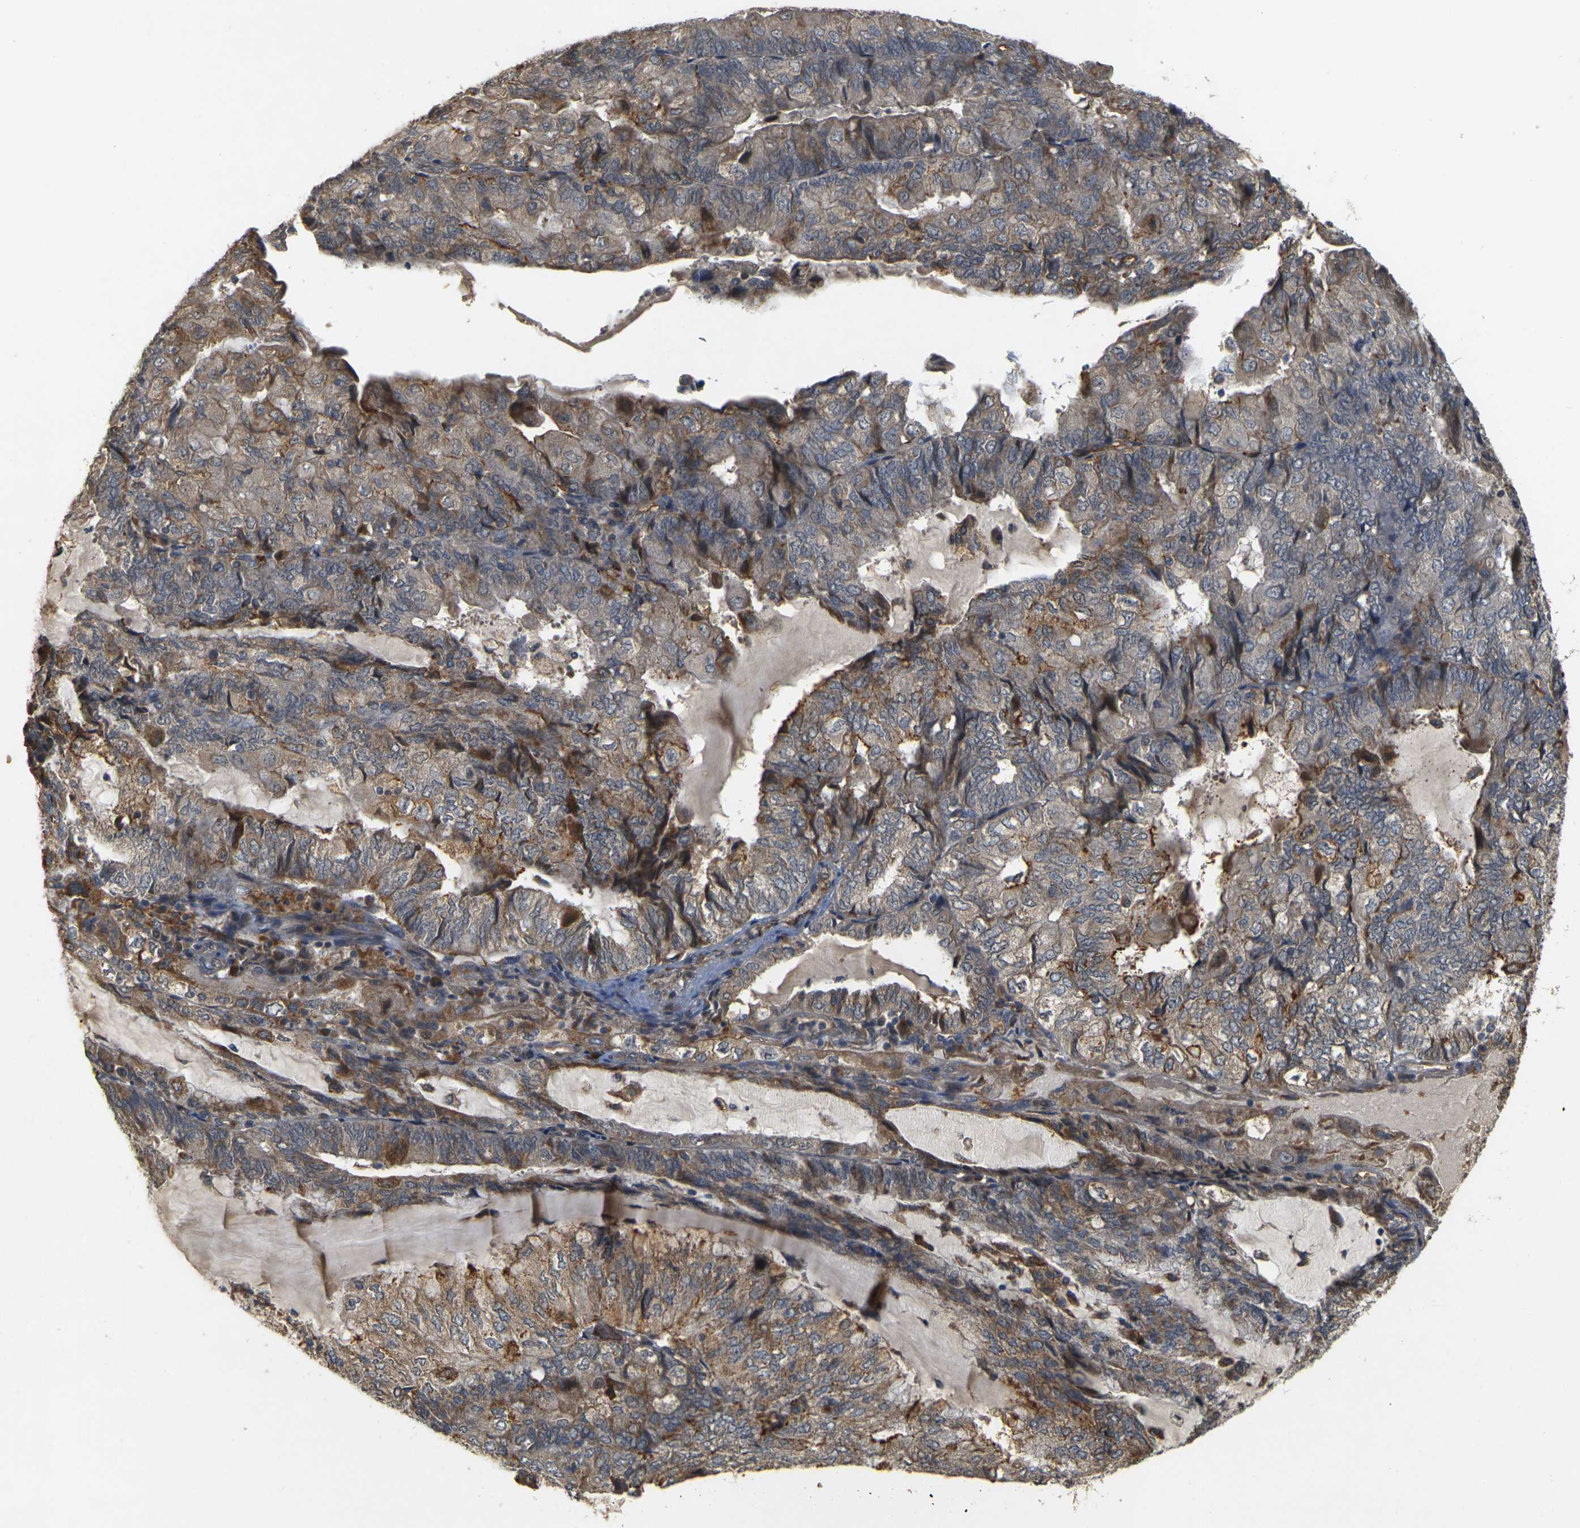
{"staining": {"intensity": "weak", "quantity": "25%-75%", "location": "cytoplasmic/membranous"}, "tissue": "endometrial cancer", "cell_type": "Tumor cells", "image_type": "cancer", "snomed": [{"axis": "morphology", "description": "Adenocarcinoma, NOS"}, {"axis": "topography", "description": "Endometrium"}], "caption": "Endometrial cancer tissue reveals weak cytoplasmic/membranous positivity in approximately 25%-75% of tumor cells, visualized by immunohistochemistry.", "gene": "MEGF9", "patient": {"sex": "female", "age": 81}}